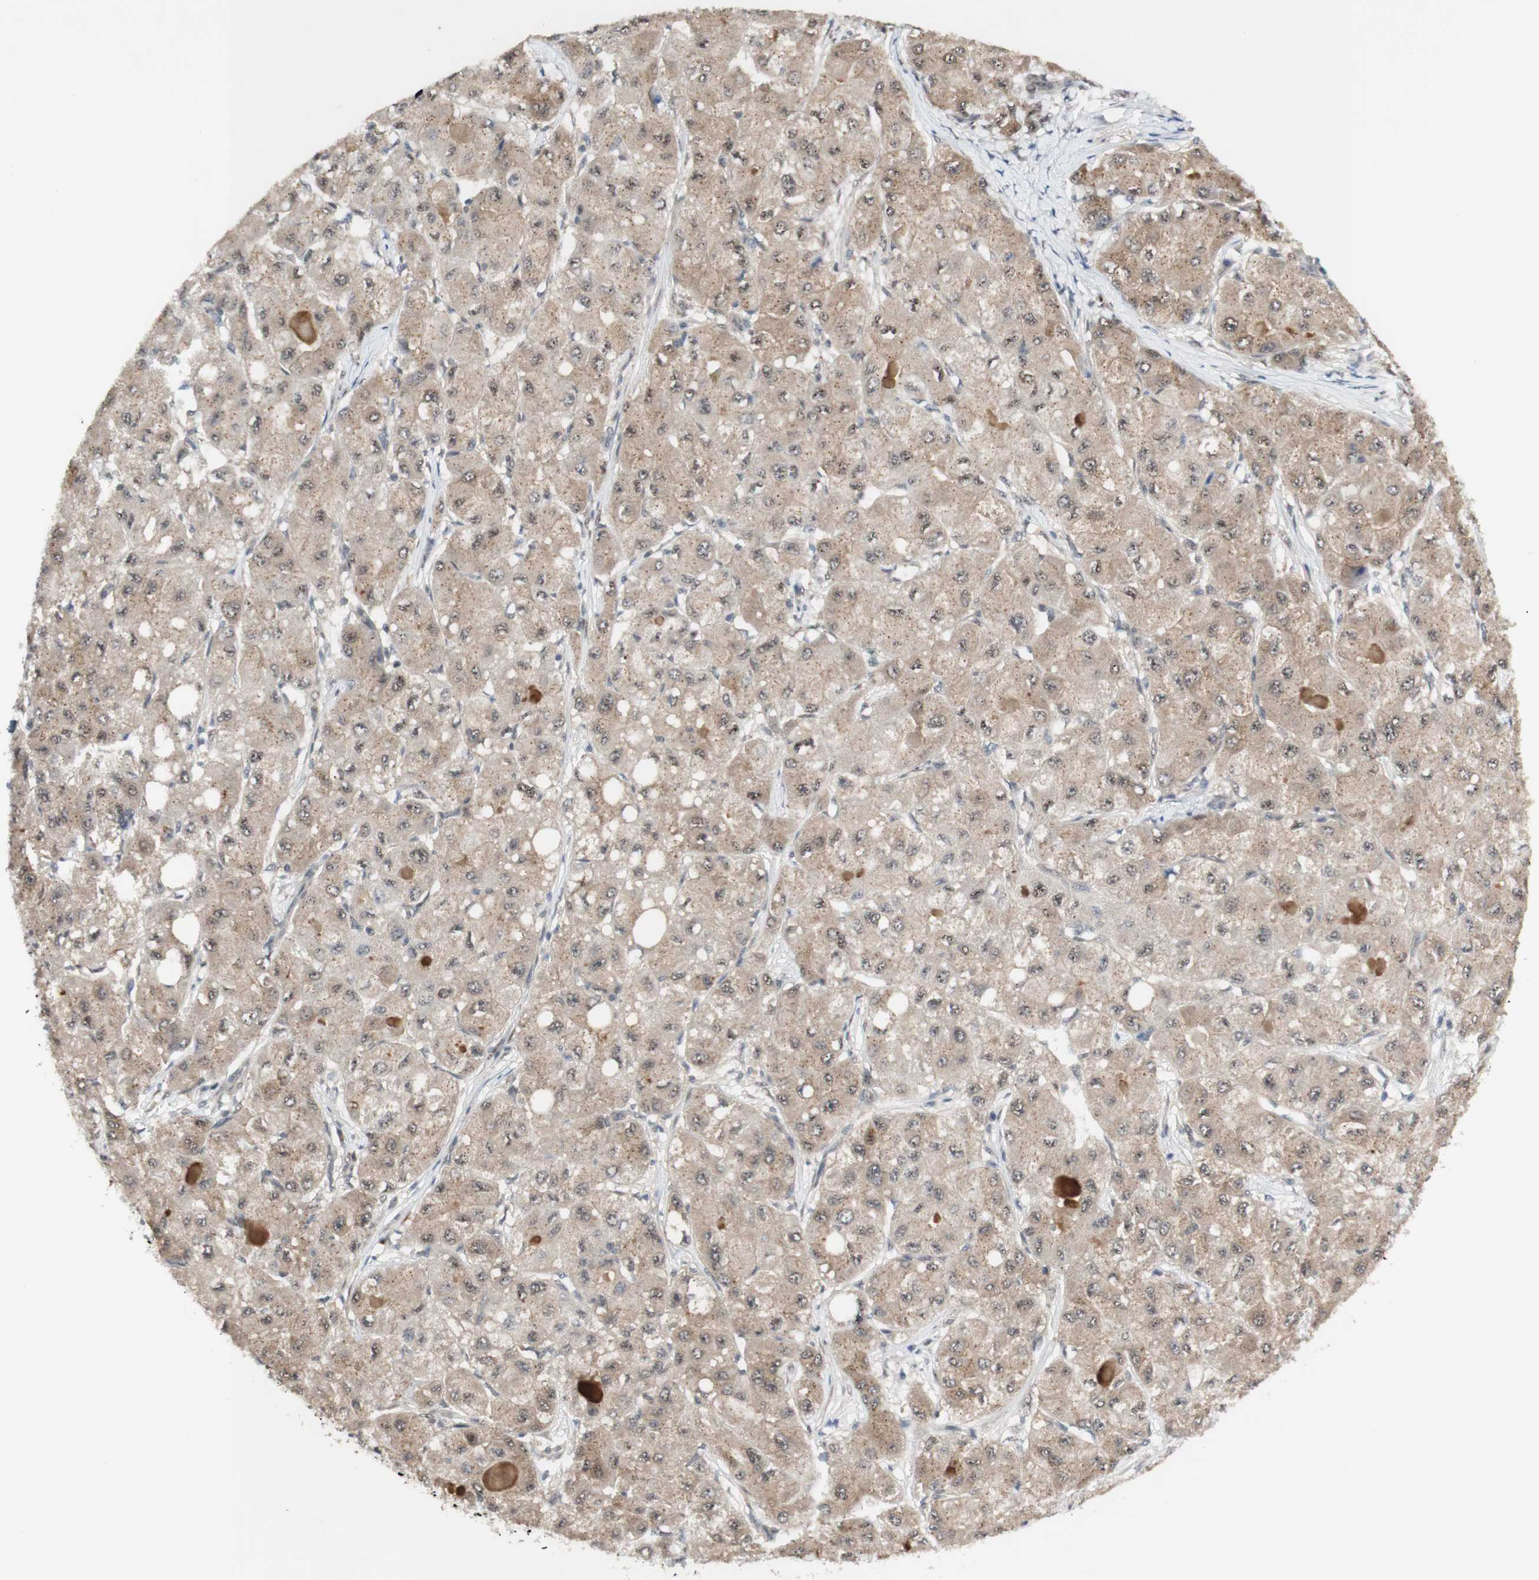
{"staining": {"intensity": "moderate", "quantity": ">75%", "location": "cytoplasmic/membranous"}, "tissue": "liver cancer", "cell_type": "Tumor cells", "image_type": "cancer", "snomed": [{"axis": "morphology", "description": "Carcinoma, Hepatocellular, NOS"}, {"axis": "topography", "description": "Liver"}], "caption": "Immunohistochemistry (DAB (3,3'-diaminobenzidine)) staining of liver hepatocellular carcinoma displays moderate cytoplasmic/membranous protein staining in about >75% of tumor cells.", "gene": "CYLD", "patient": {"sex": "male", "age": 80}}